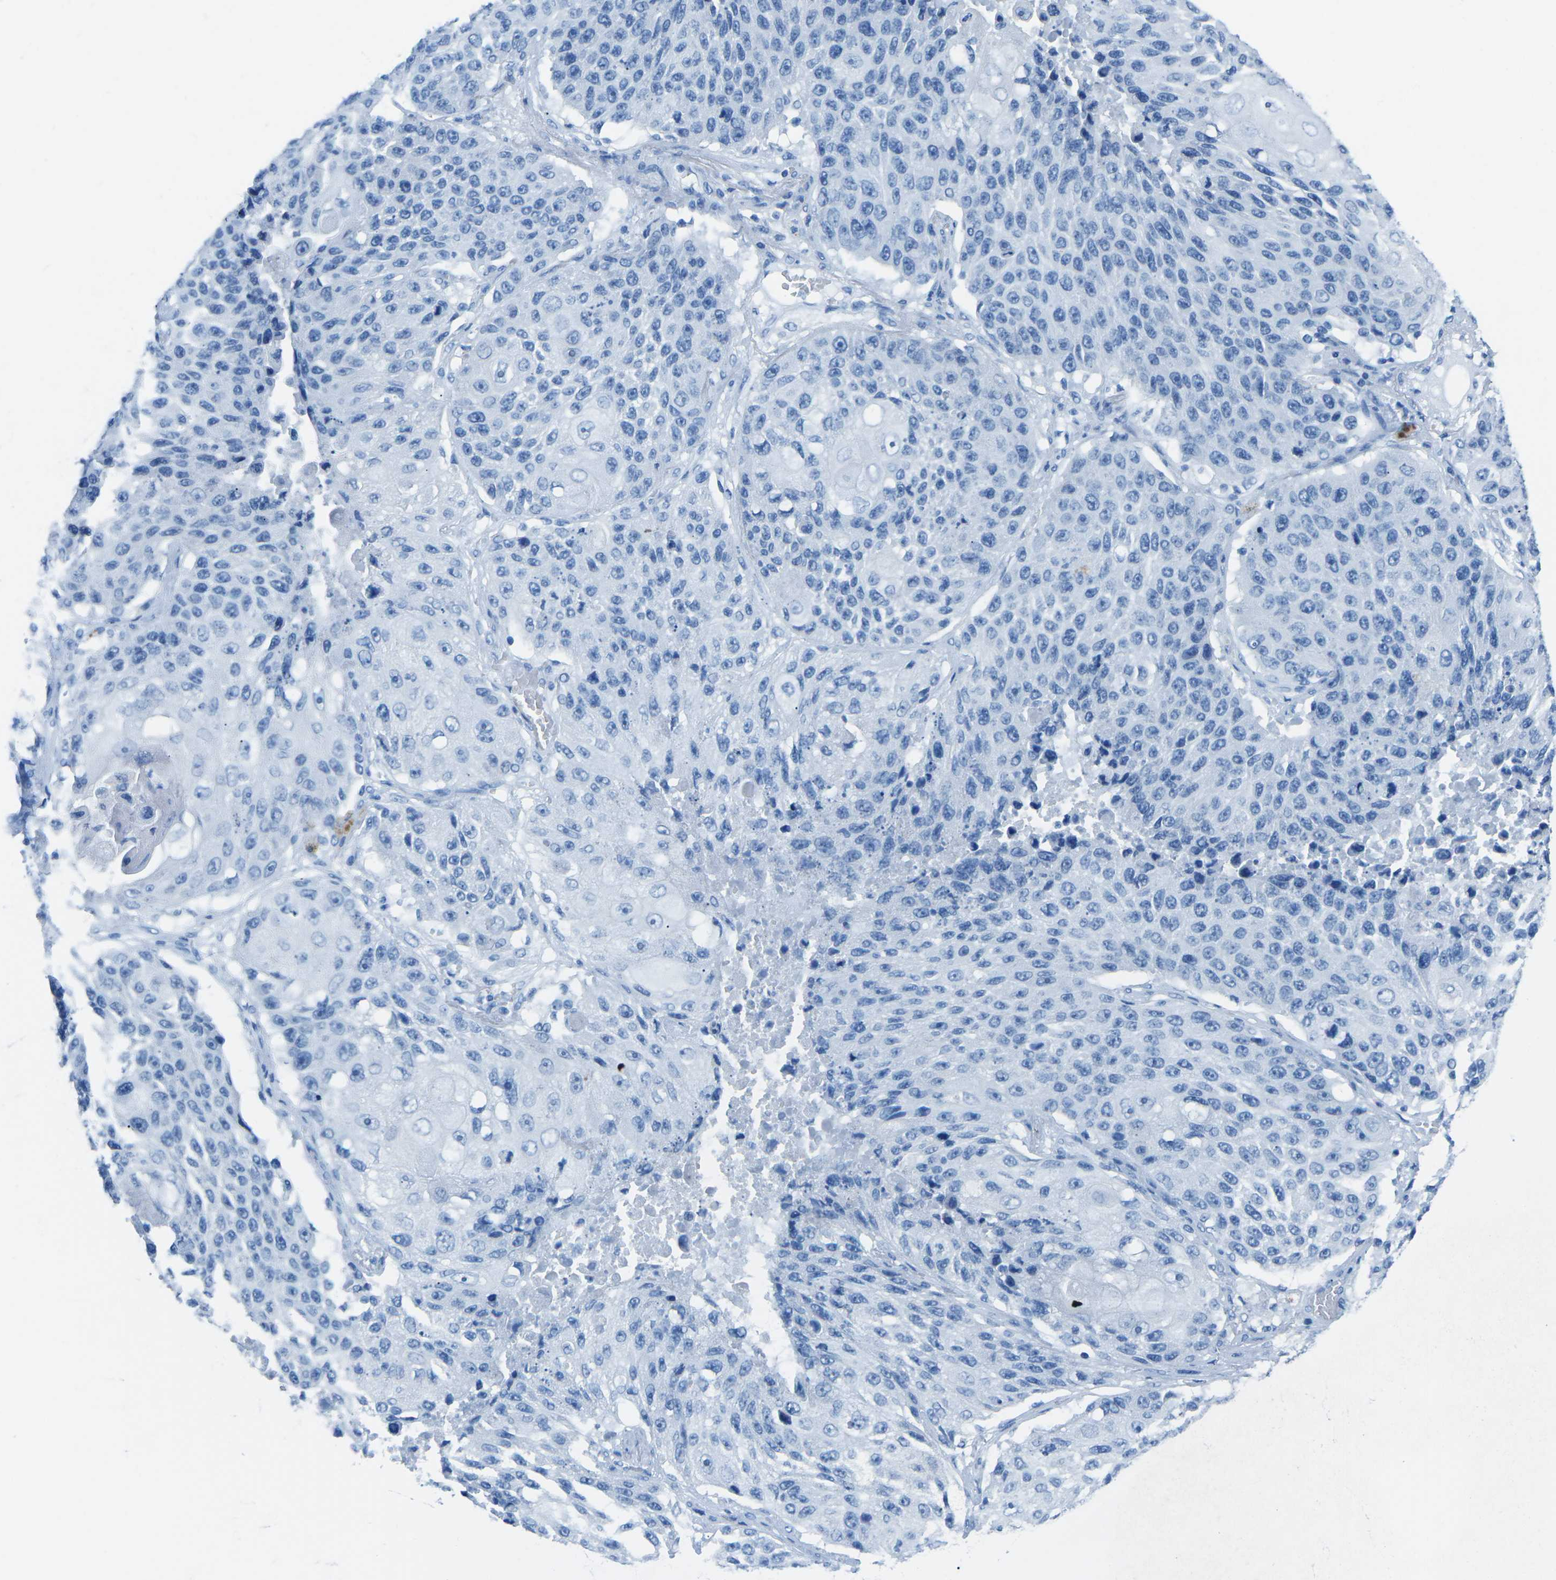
{"staining": {"intensity": "negative", "quantity": "none", "location": "none"}, "tissue": "lung cancer", "cell_type": "Tumor cells", "image_type": "cancer", "snomed": [{"axis": "morphology", "description": "Squamous cell carcinoma, NOS"}, {"axis": "topography", "description": "Lung"}], "caption": "High power microscopy histopathology image of an immunohistochemistry (IHC) histopathology image of lung cancer, revealing no significant positivity in tumor cells. (Brightfield microscopy of DAB (3,3'-diaminobenzidine) immunohistochemistry (IHC) at high magnification).", "gene": "MYH8", "patient": {"sex": "male", "age": 61}}